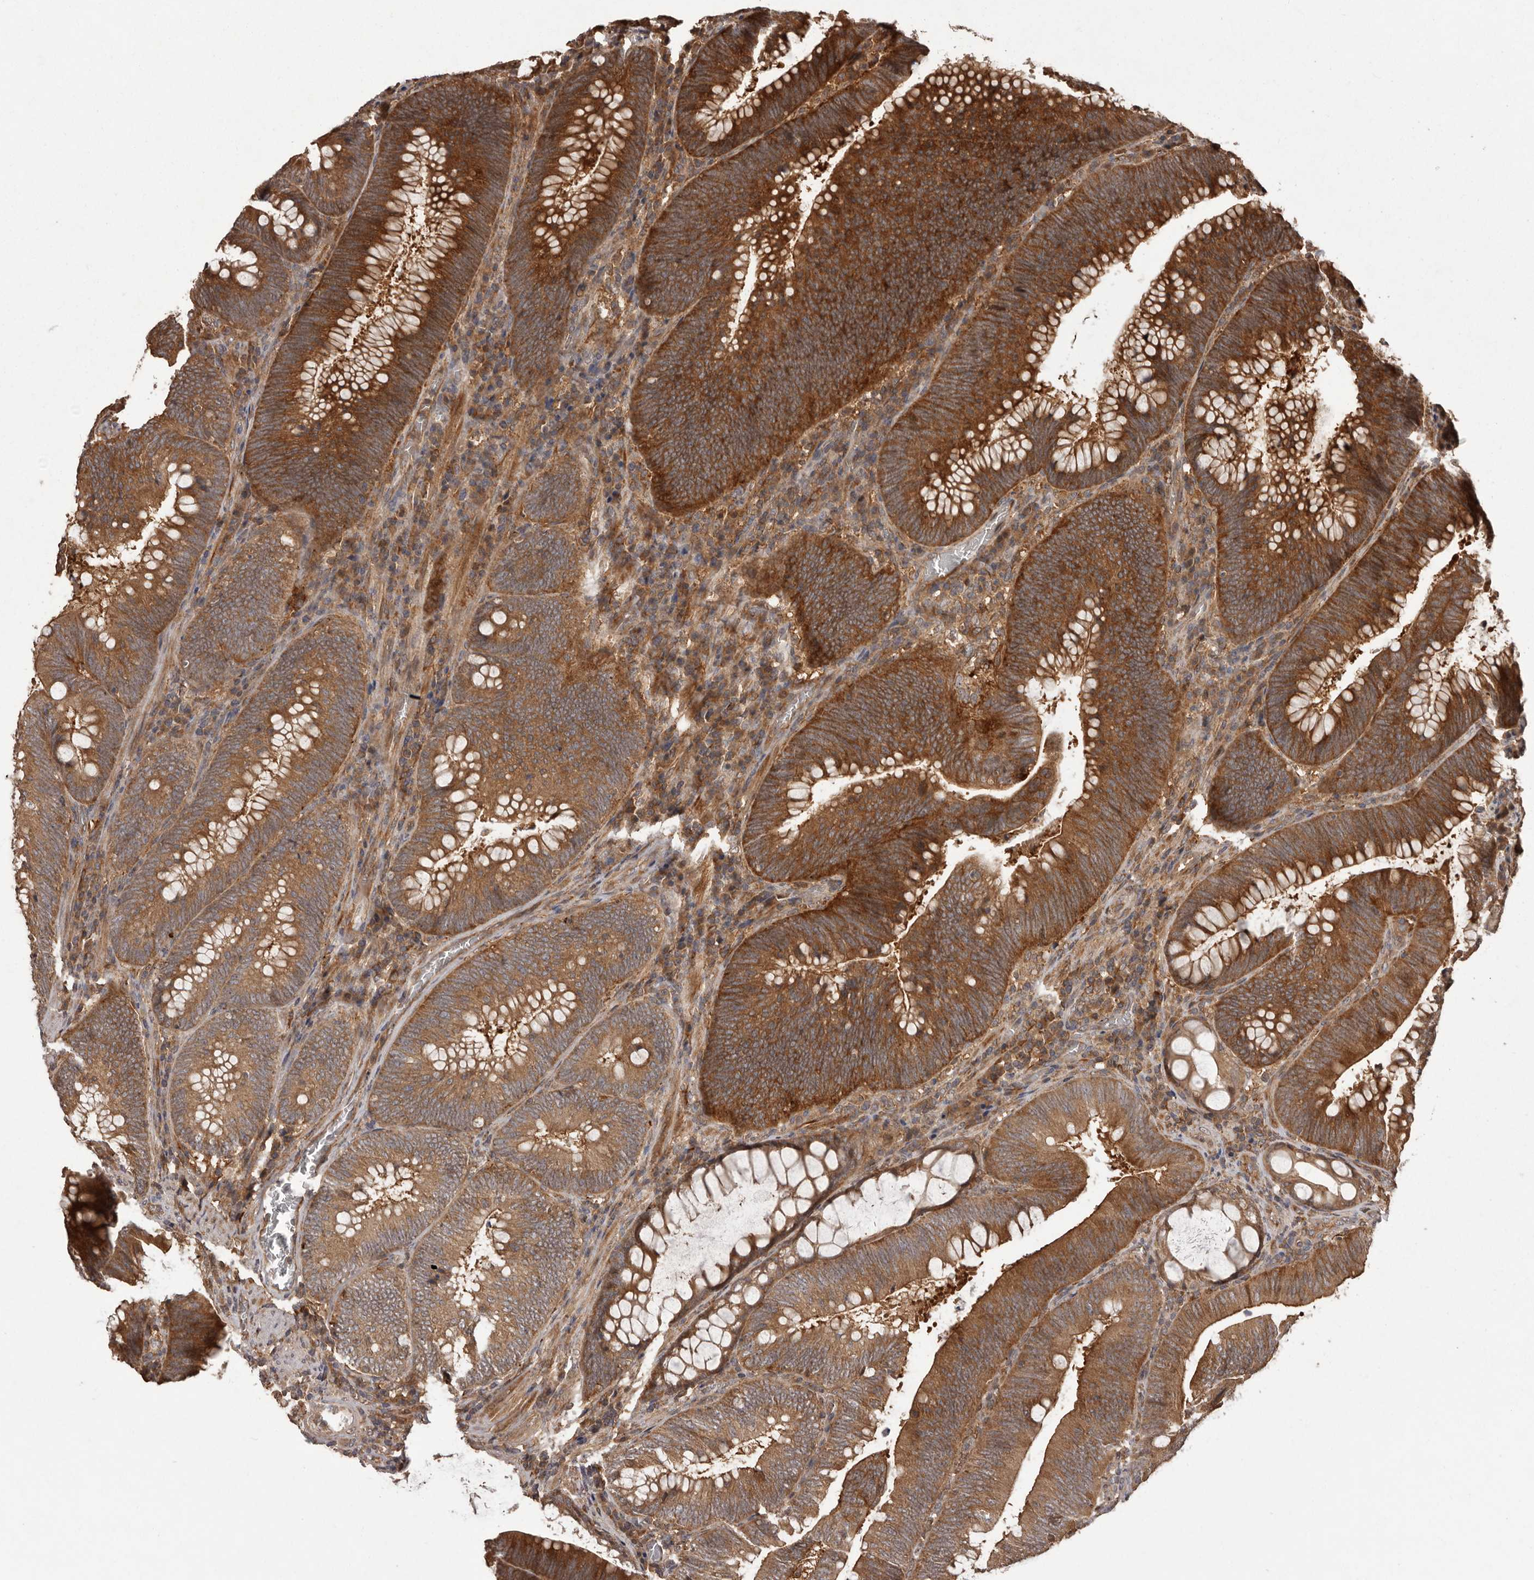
{"staining": {"intensity": "strong", "quantity": ">75%", "location": "cytoplasmic/membranous"}, "tissue": "colorectal cancer", "cell_type": "Tumor cells", "image_type": "cancer", "snomed": [{"axis": "morphology", "description": "Normal tissue, NOS"}, {"axis": "topography", "description": "Colon"}], "caption": "This histopathology image displays IHC staining of human colorectal cancer, with high strong cytoplasmic/membranous staining in approximately >75% of tumor cells.", "gene": "SLC22A3", "patient": {"sex": "female", "age": 82}}